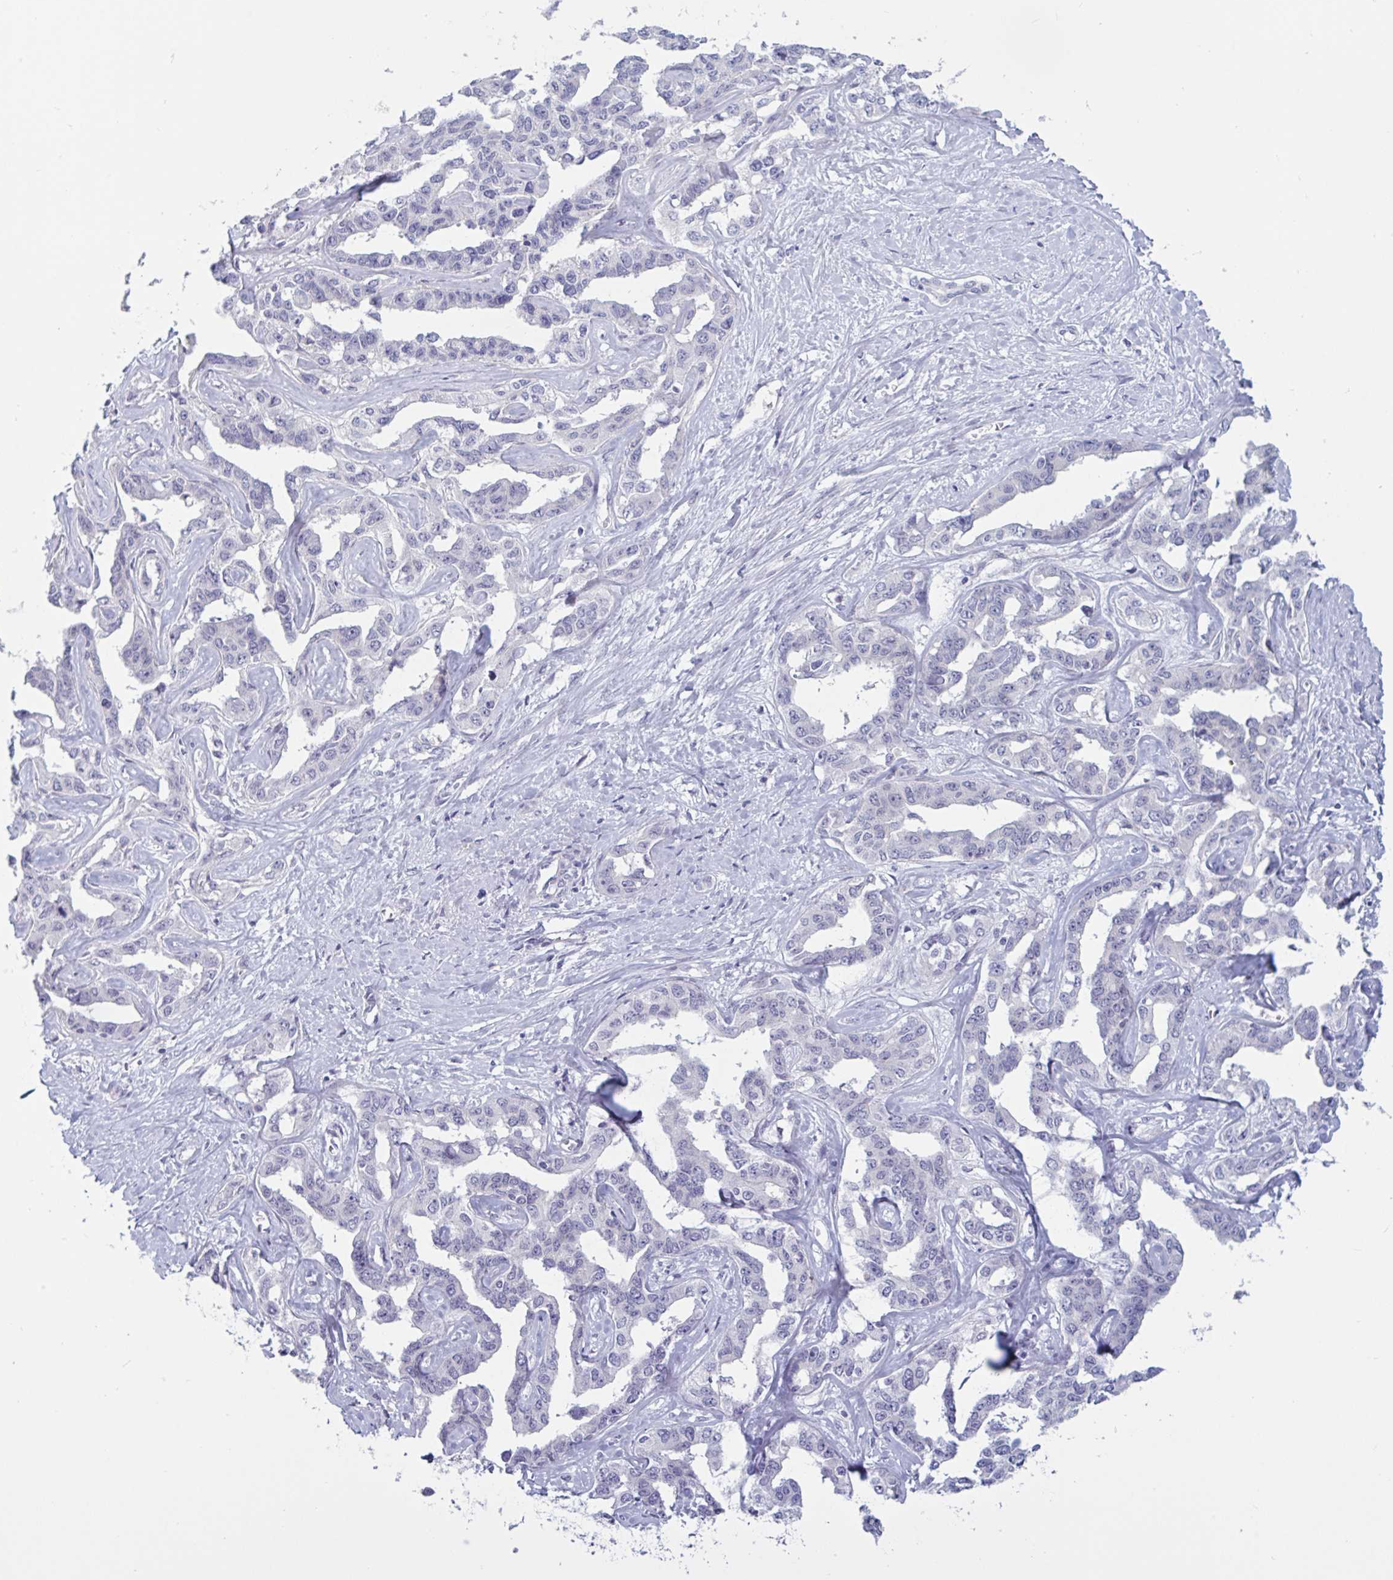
{"staining": {"intensity": "negative", "quantity": "none", "location": "none"}, "tissue": "liver cancer", "cell_type": "Tumor cells", "image_type": "cancer", "snomed": [{"axis": "morphology", "description": "Cholangiocarcinoma"}, {"axis": "topography", "description": "Liver"}], "caption": "DAB immunohistochemical staining of human liver cancer reveals no significant staining in tumor cells.", "gene": "TCEAL8", "patient": {"sex": "male", "age": 59}}